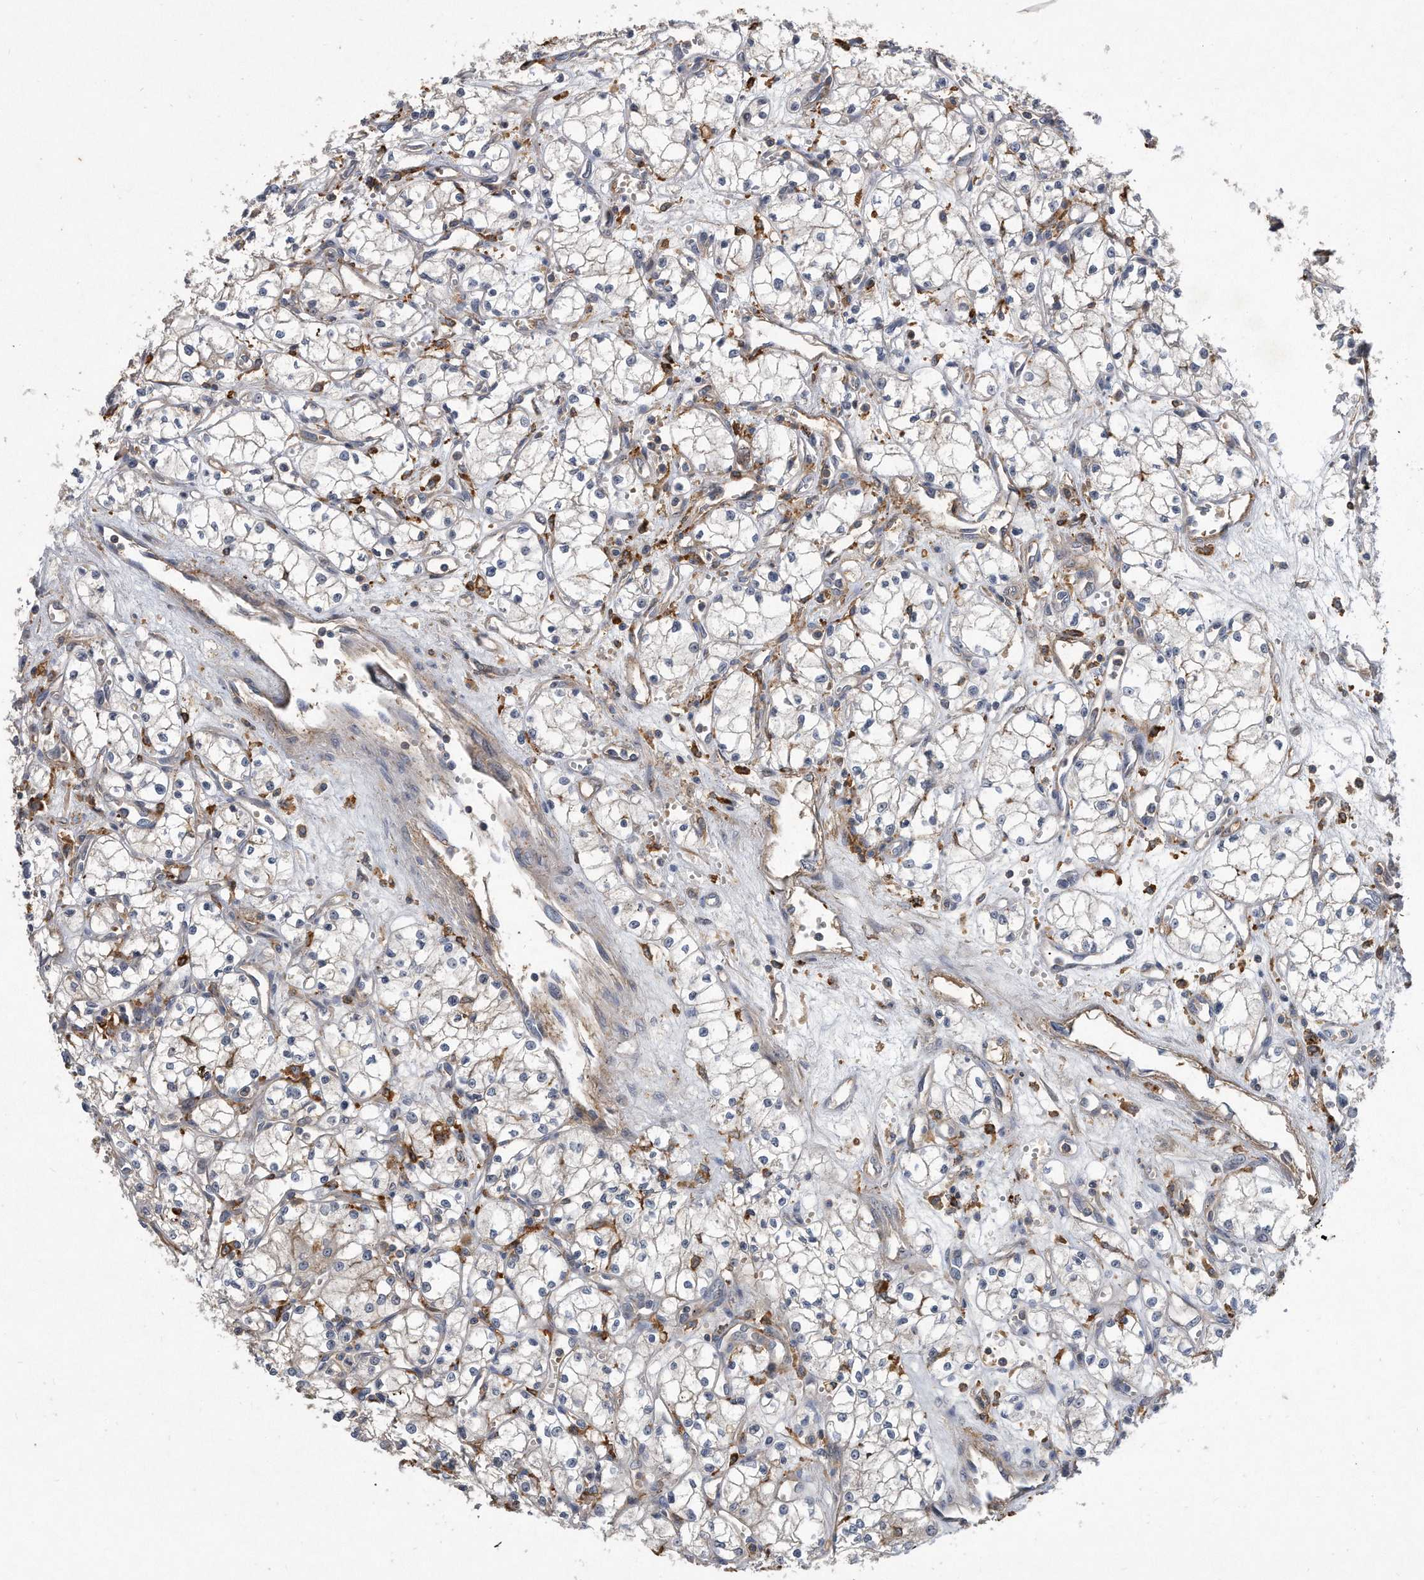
{"staining": {"intensity": "negative", "quantity": "none", "location": "none"}, "tissue": "renal cancer", "cell_type": "Tumor cells", "image_type": "cancer", "snomed": [{"axis": "morphology", "description": "Adenocarcinoma, NOS"}, {"axis": "topography", "description": "Kidney"}], "caption": "Immunohistochemistry (IHC) of human adenocarcinoma (renal) demonstrates no expression in tumor cells. (Stains: DAB IHC with hematoxylin counter stain, Microscopy: brightfield microscopy at high magnification).", "gene": "PGBD2", "patient": {"sex": "male", "age": 59}}